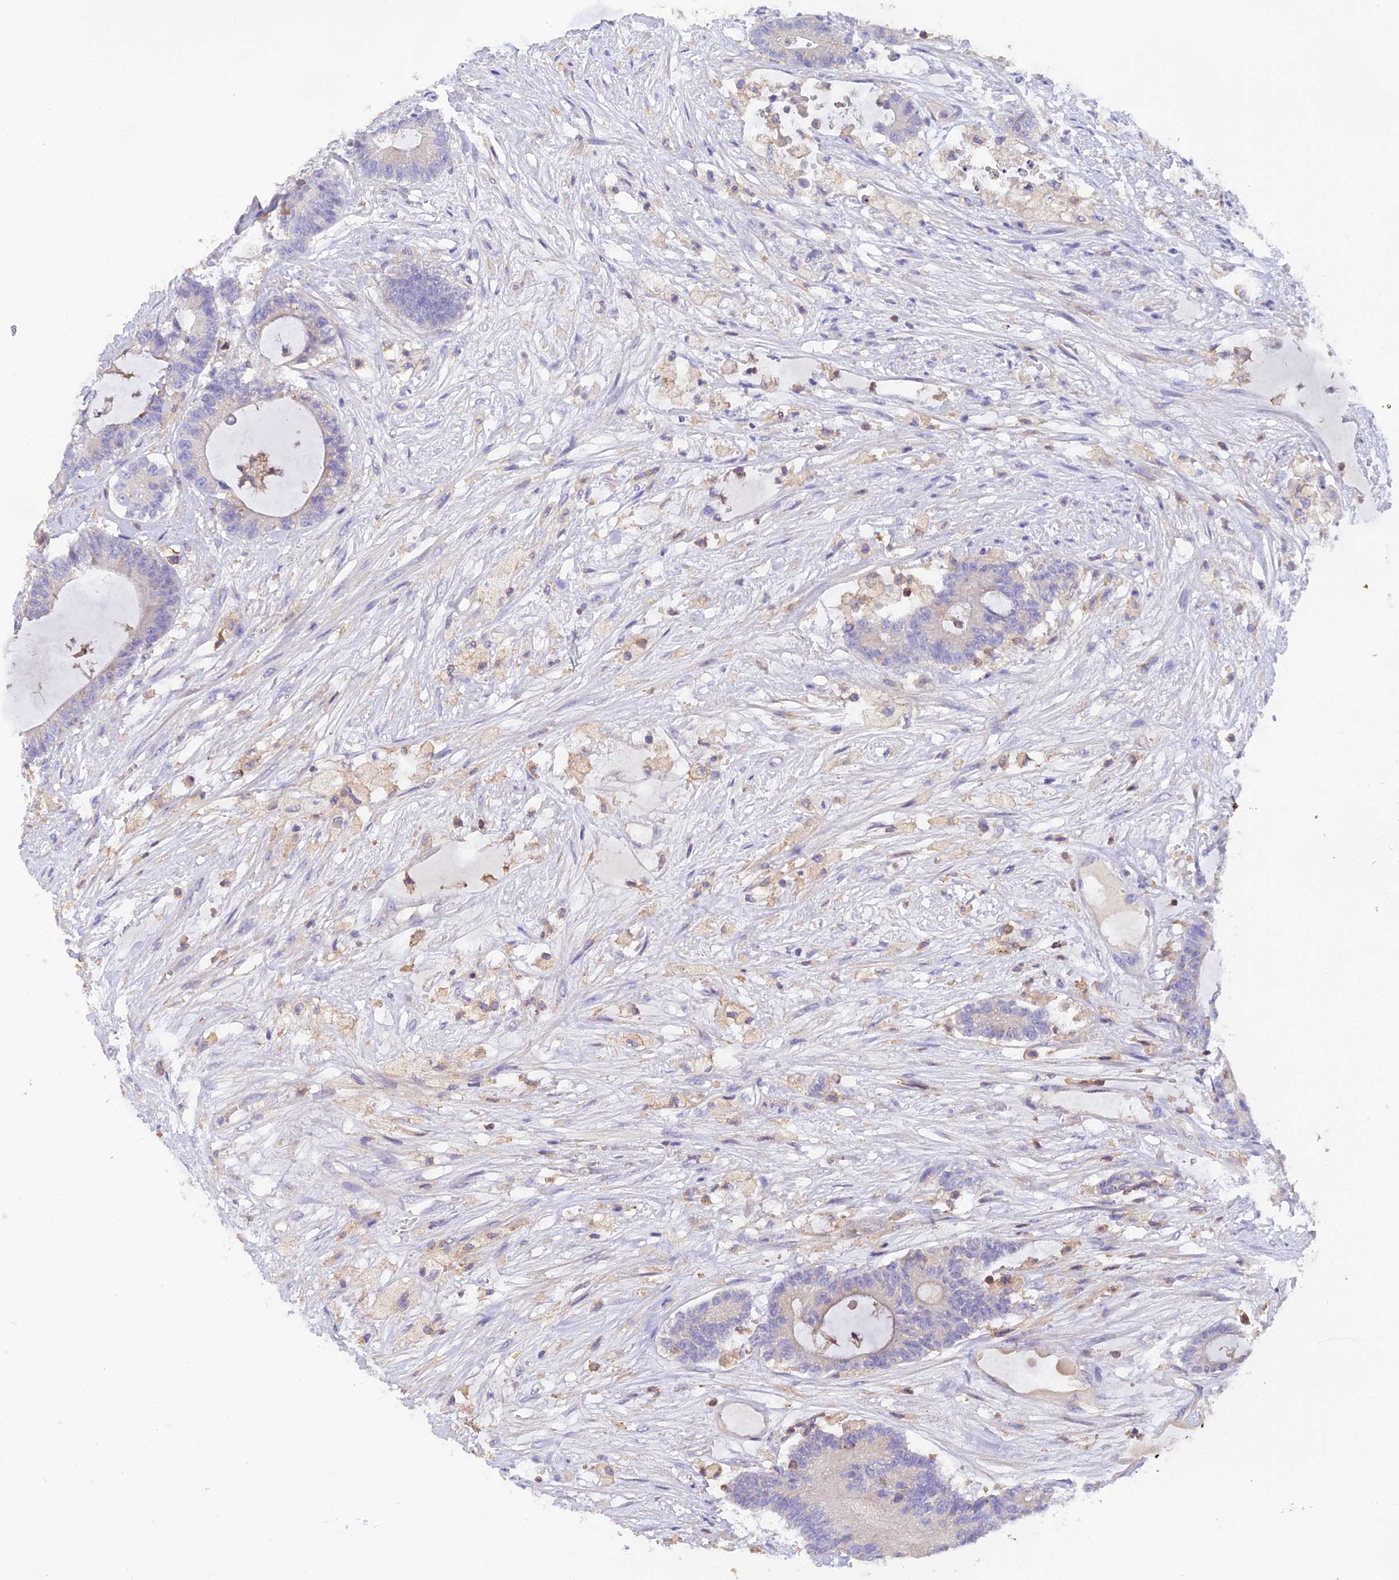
{"staining": {"intensity": "moderate", "quantity": "<25%", "location": "cytoplasmic/membranous"}, "tissue": "colorectal cancer", "cell_type": "Tumor cells", "image_type": "cancer", "snomed": [{"axis": "morphology", "description": "Adenocarcinoma, NOS"}, {"axis": "topography", "description": "Colon"}], "caption": "IHC (DAB (3,3'-diaminobenzidine)) staining of colorectal cancer exhibits moderate cytoplasmic/membranous protein expression in approximately <25% of tumor cells.", "gene": "LPXN", "patient": {"sex": "female", "age": 84}}